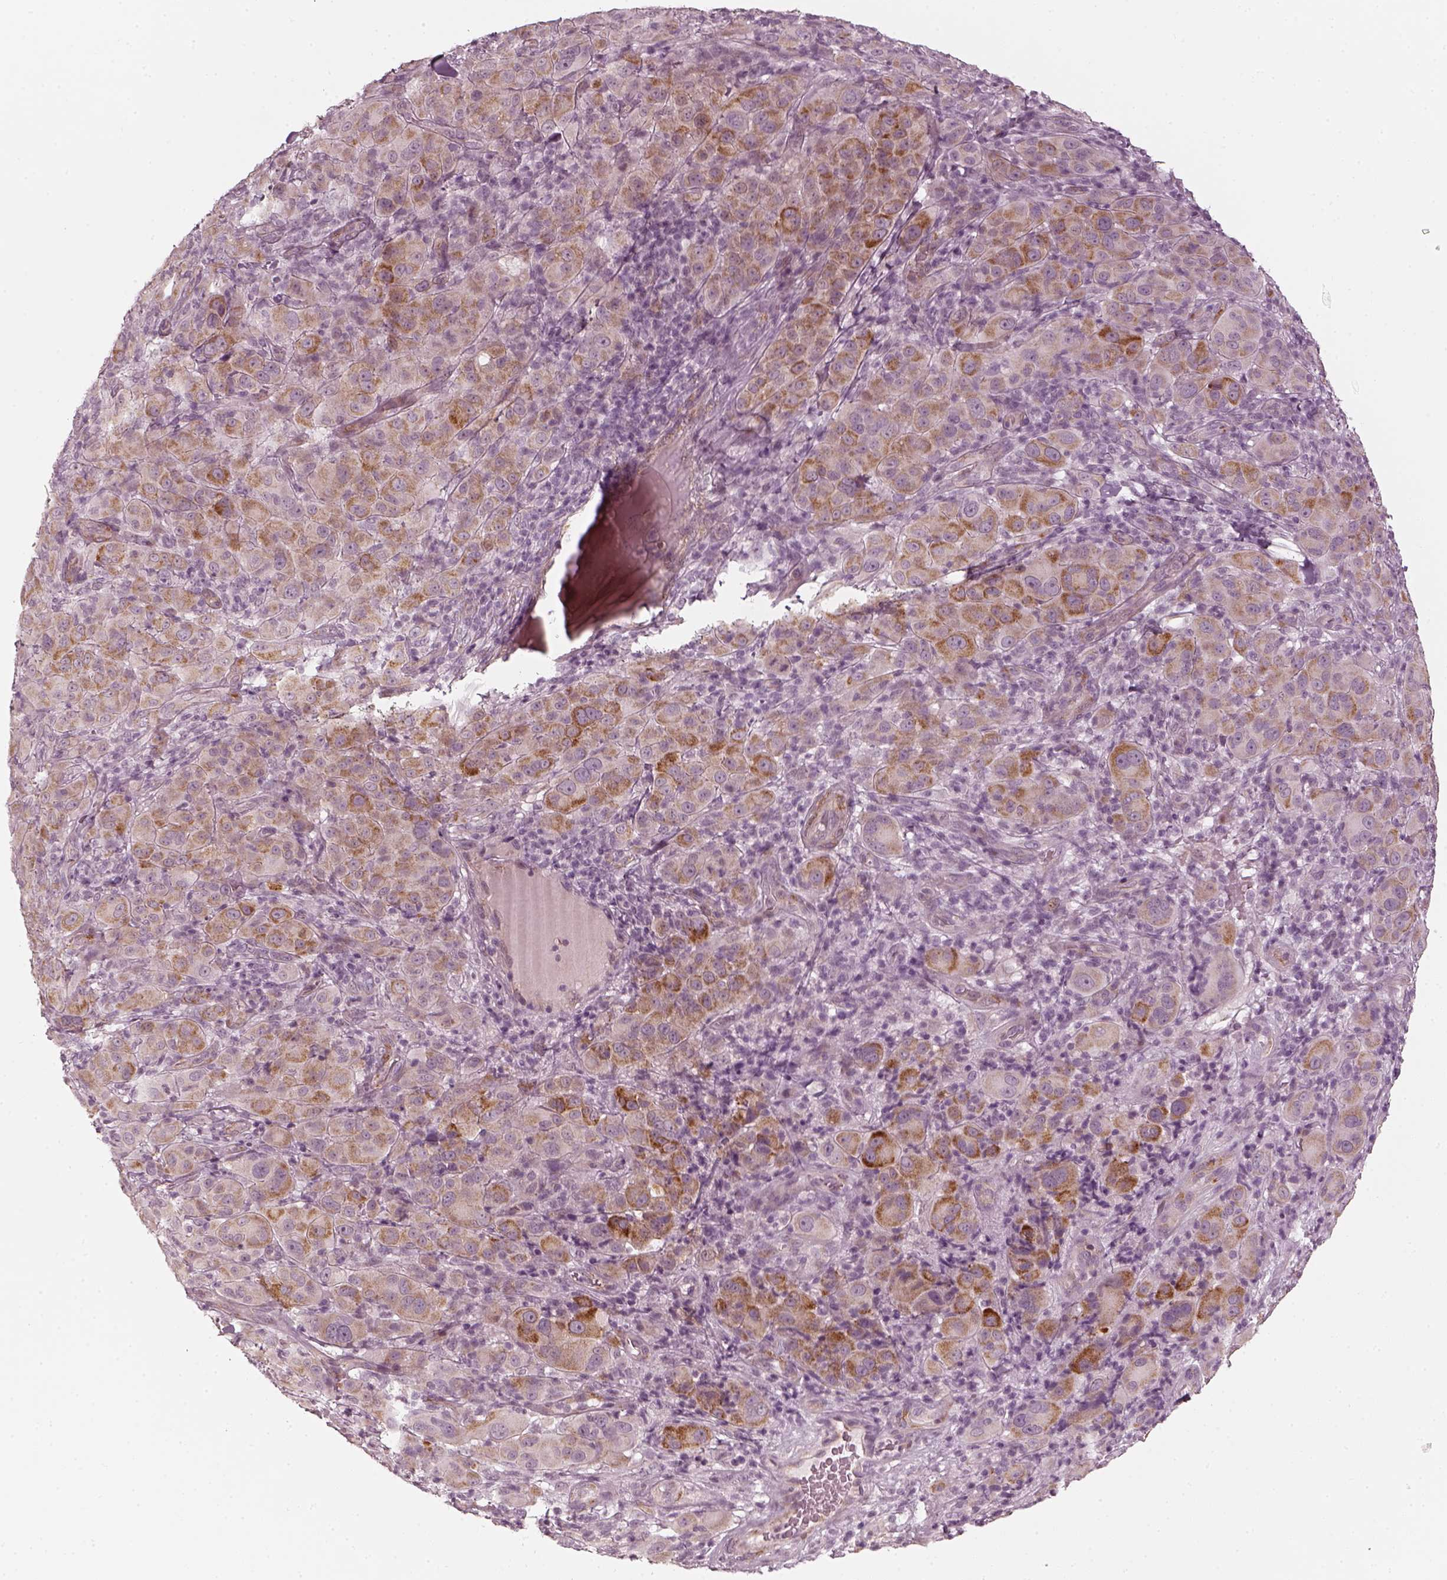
{"staining": {"intensity": "moderate", "quantity": ">75%", "location": "cytoplasmic/membranous"}, "tissue": "melanoma", "cell_type": "Tumor cells", "image_type": "cancer", "snomed": [{"axis": "morphology", "description": "Malignant melanoma, NOS"}, {"axis": "topography", "description": "Skin"}], "caption": "Immunohistochemical staining of human melanoma displays medium levels of moderate cytoplasmic/membranous expression in about >75% of tumor cells. (DAB (3,3'-diaminobenzidine) IHC with brightfield microscopy, high magnification).", "gene": "LAMB2", "patient": {"sex": "female", "age": 87}}